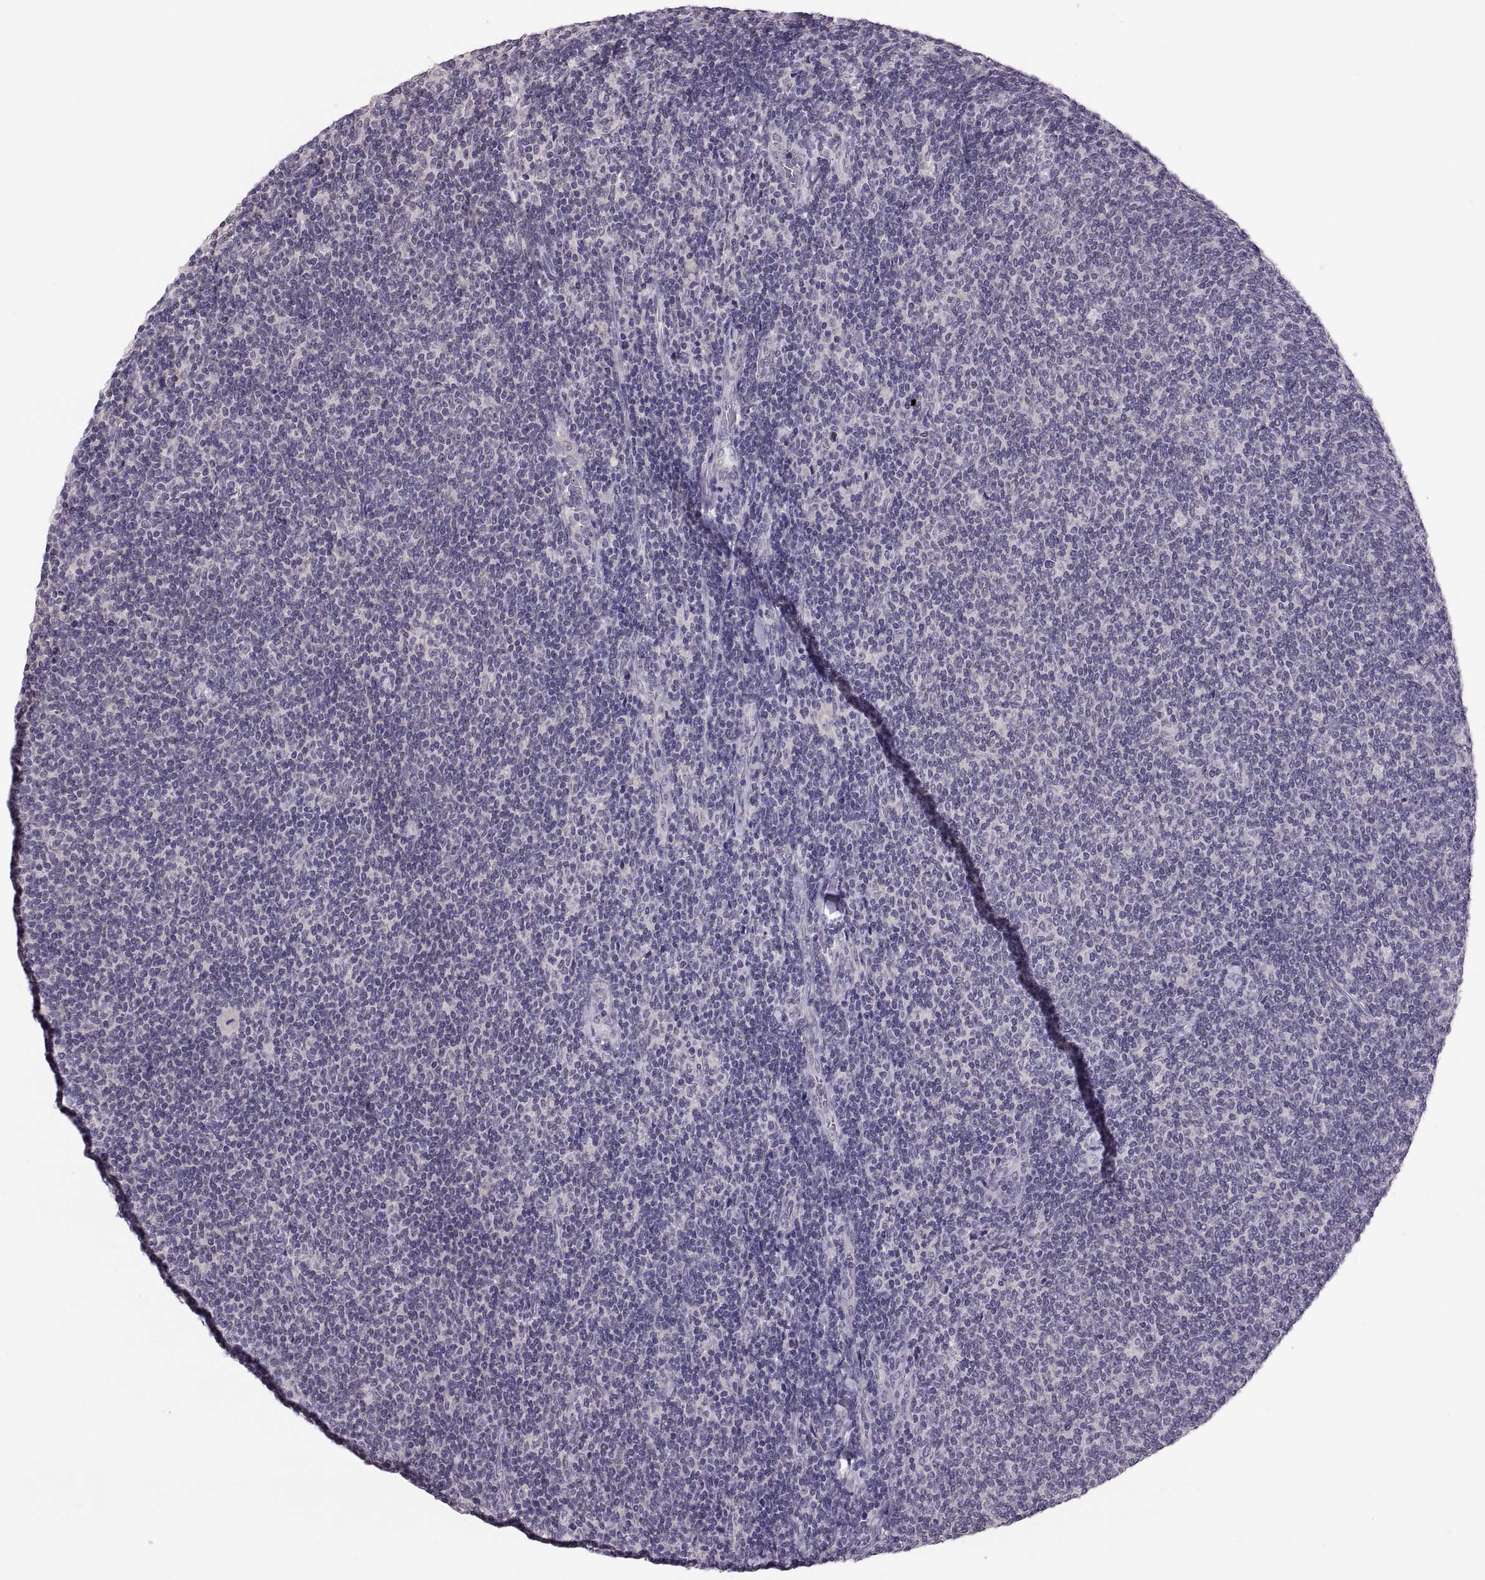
{"staining": {"intensity": "negative", "quantity": "none", "location": "none"}, "tissue": "lymphoma", "cell_type": "Tumor cells", "image_type": "cancer", "snomed": [{"axis": "morphology", "description": "Malignant lymphoma, non-Hodgkin's type, Low grade"}, {"axis": "topography", "description": "Lymph node"}], "caption": "This is an IHC image of human lymphoma. There is no positivity in tumor cells.", "gene": "ADH6", "patient": {"sex": "male", "age": 52}}